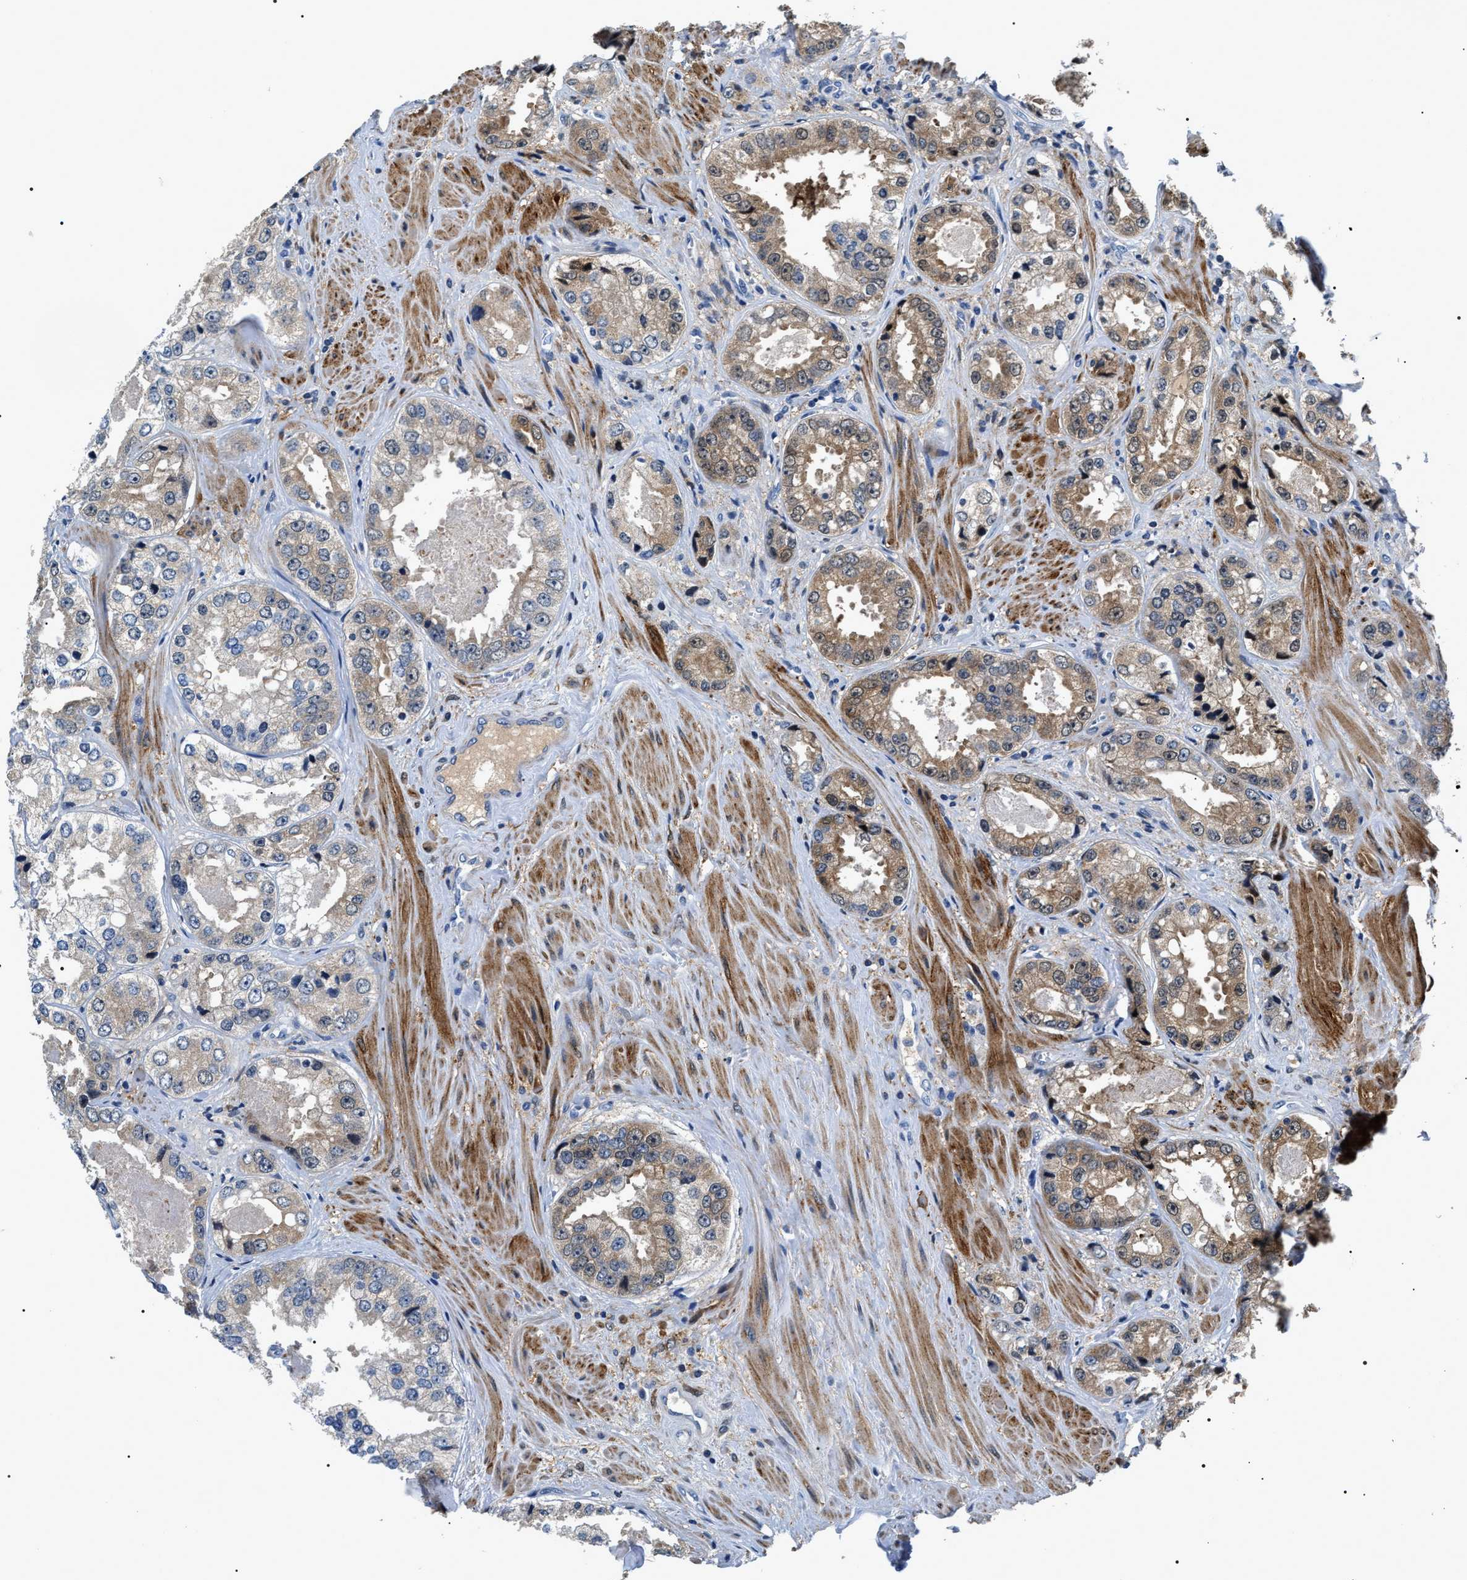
{"staining": {"intensity": "moderate", "quantity": "25%-75%", "location": "cytoplasmic/membranous"}, "tissue": "prostate cancer", "cell_type": "Tumor cells", "image_type": "cancer", "snomed": [{"axis": "morphology", "description": "Adenocarcinoma, High grade"}, {"axis": "topography", "description": "Prostate"}], "caption": "Tumor cells demonstrate medium levels of moderate cytoplasmic/membranous positivity in about 25%-75% of cells in human prostate adenocarcinoma (high-grade).", "gene": "BAG2", "patient": {"sex": "male", "age": 61}}